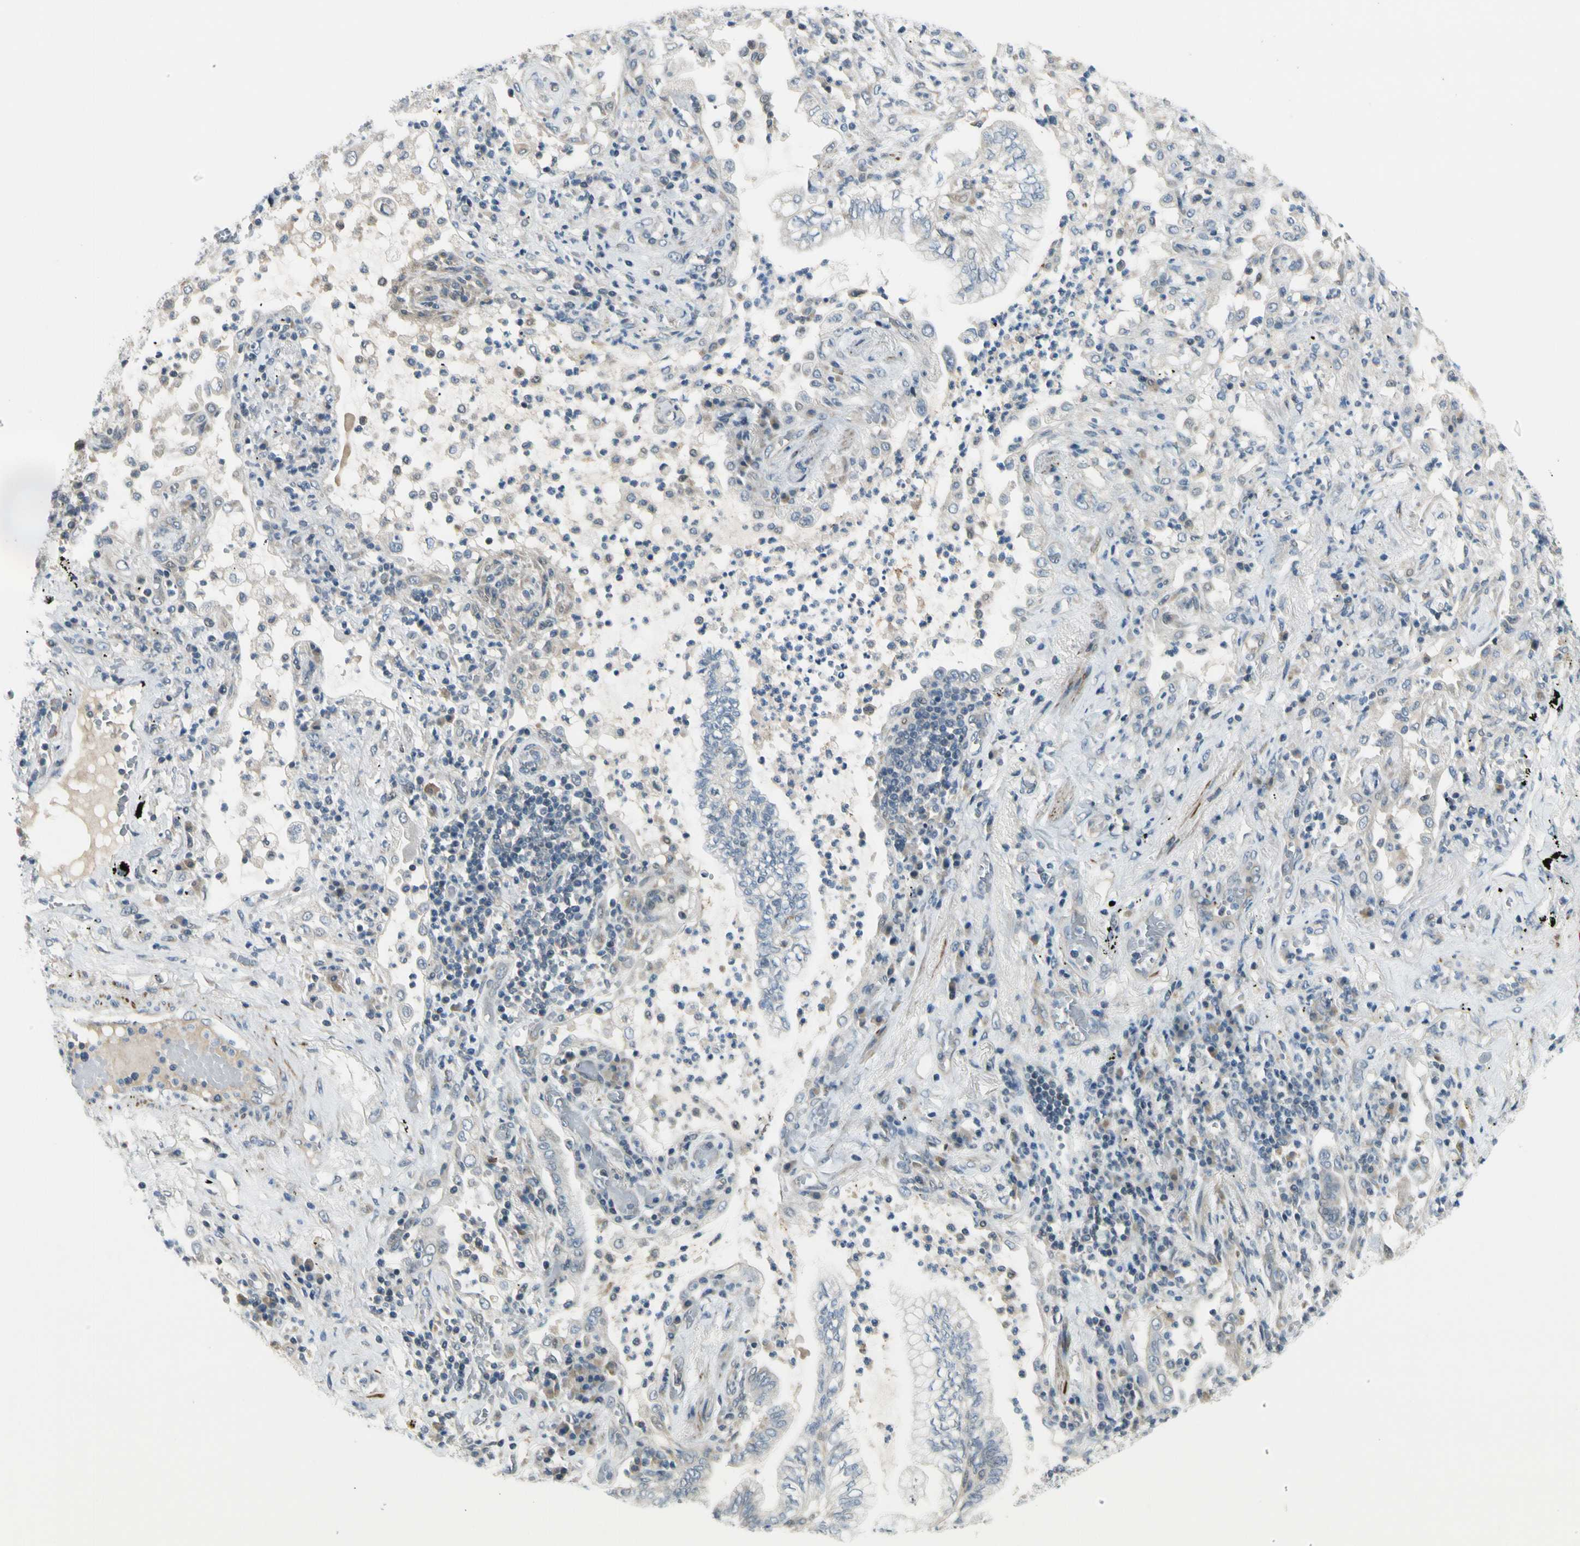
{"staining": {"intensity": "negative", "quantity": "none", "location": "none"}, "tissue": "lung cancer", "cell_type": "Tumor cells", "image_type": "cancer", "snomed": [{"axis": "morphology", "description": "Normal tissue, NOS"}, {"axis": "morphology", "description": "Adenocarcinoma, NOS"}, {"axis": "topography", "description": "Bronchus"}, {"axis": "topography", "description": "Lung"}], "caption": "This image is of adenocarcinoma (lung) stained with immunohistochemistry (IHC) to label a protein in brown with the nuclei are counter-stained blue. There is no staining in tumor cells. The staining is performed using DAB brown chromogen with nuclei counter-stained in using hematoxylin.", "gene": "SVBP", "patient": {"sex": "female", "age": 70}}